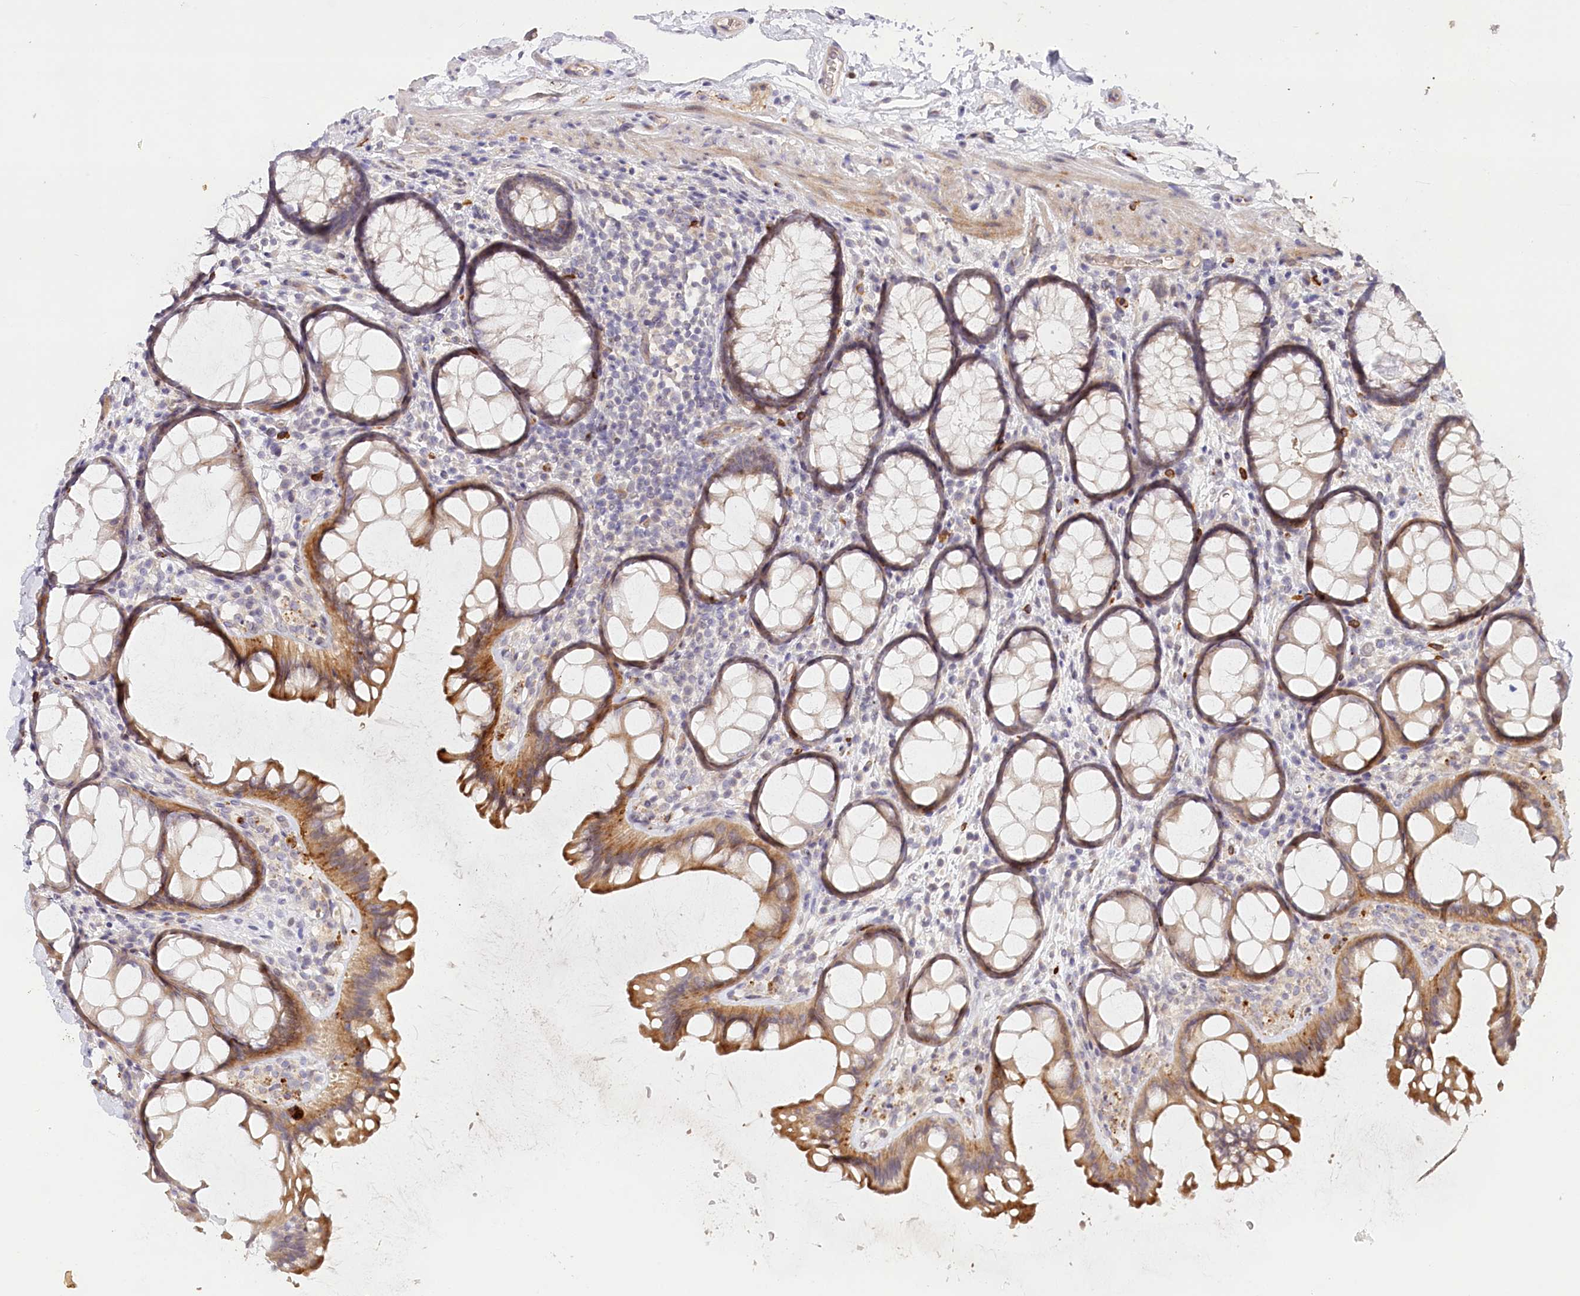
{"staining": {"intensity": "weak", "quantity": ">75%", "location": "cytoplasmic/membranous"}, "tissue": "colon", "cell_type": "Endothelial cells", "image_type": "normal", "snomed": [{"axis": "morphology", "description": "Normal tissue, NOS"}, {"axis": "topography", "description": "Colon"}], "caption": "Immunohistochemistry (IHC) micrograph of unremarkable human colon stained for a protein (brown), which shows low levels of weak cytoplasmic/membranous staining in approximately >75% of endothelial cells.", "gene": "IRAK1BP1", "patient": {"sex": "female", "age": 82}}